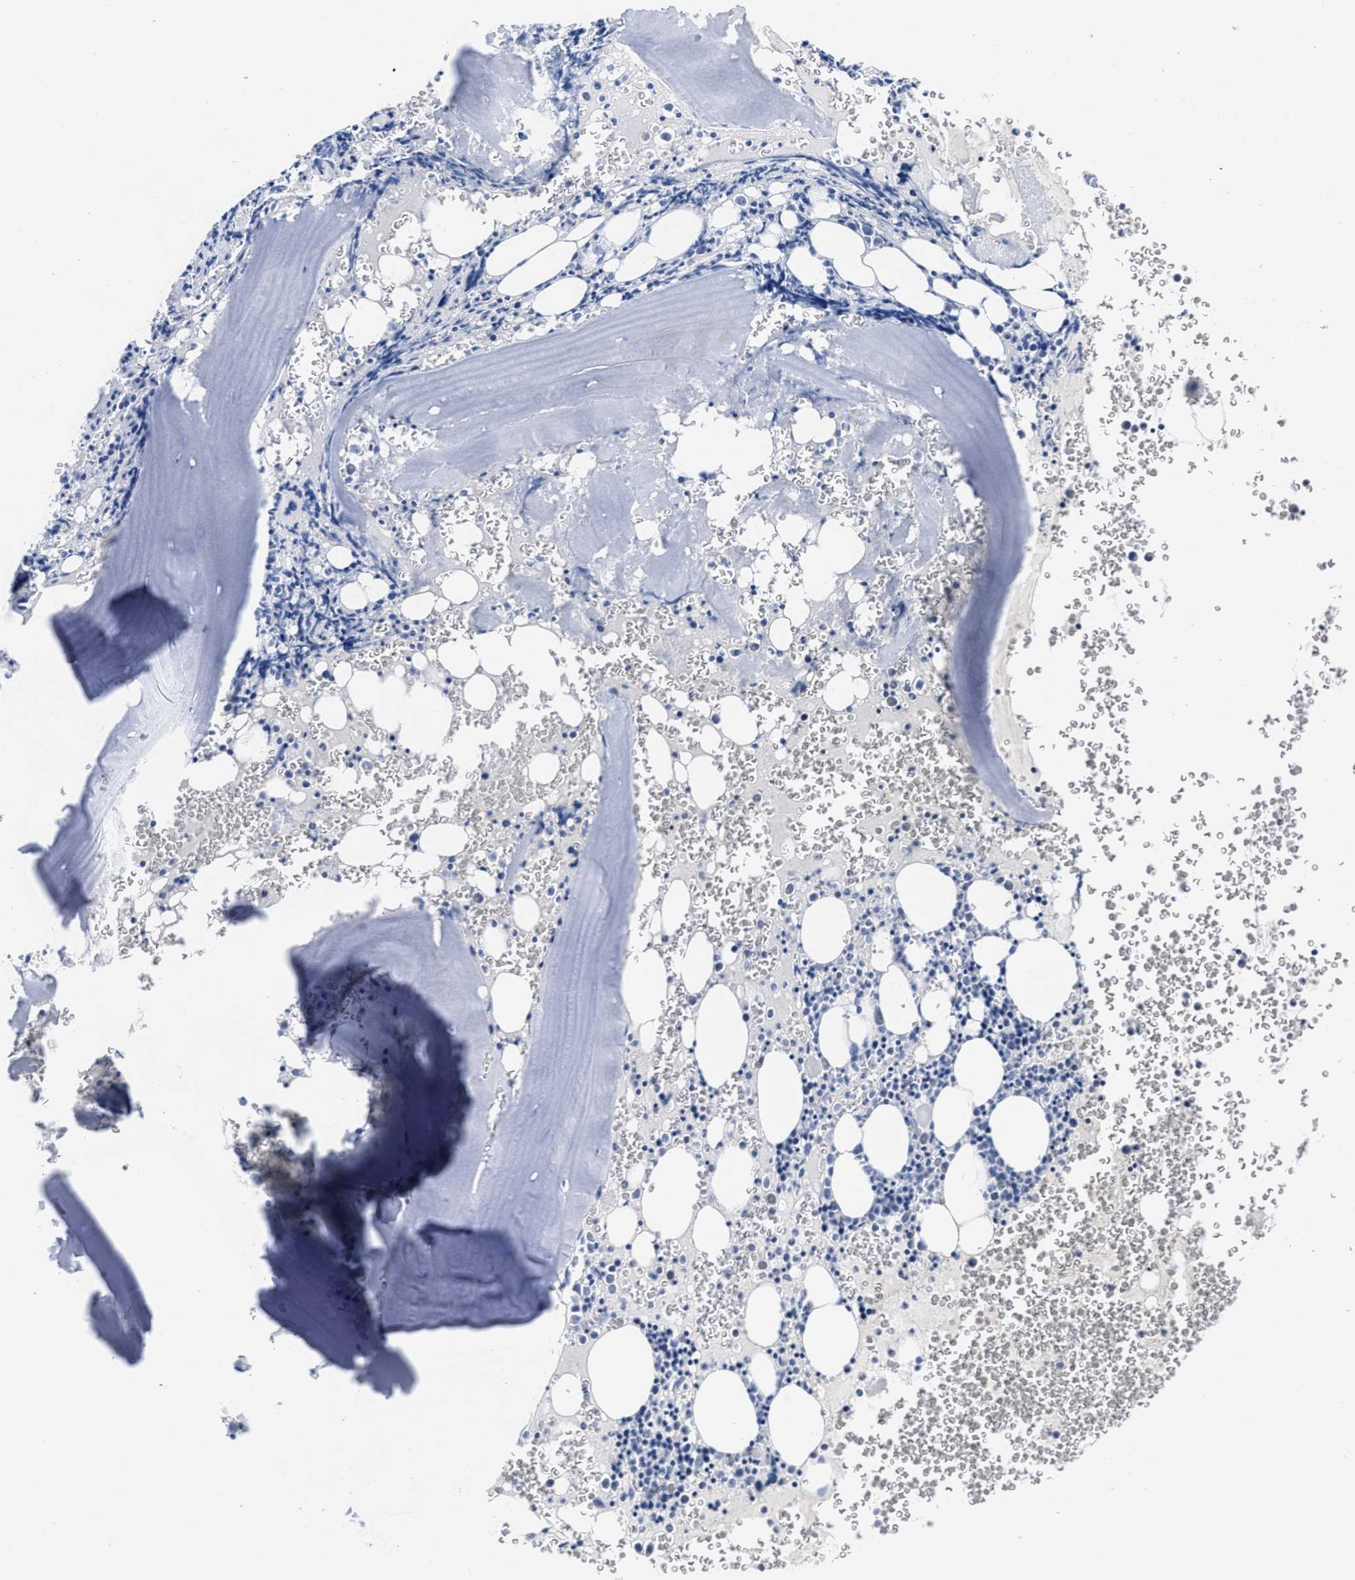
{"staining": {"intensity": "negative", "quantity": "none", "location": "none"}, "tissue": "bone marrow", "cell_type": "Hematopoietic cells", "image_type": "normal", "snomed": [{"axis": "morphology", "description": "Normal tissue, NOS"}, {"axis": "morphology", "description": "Inflammation, NOS"}, {"axis": "topography", "description": "Bone marrow"}], "caption": "Immunohistochemistry (IHC) image of unremarkable human bone marrow stained for a protein (brown), which reveals no positivity in hematopoietic cells. The staining was performed using DAB (3,3'-diaminobenzidine) to visualize the protein expression in brown, while the nuclei were stained in blue with hematoxylin (Magnification: 20x).", "gene": "PYY", "patient": {"sex": "male", "age": 37}}